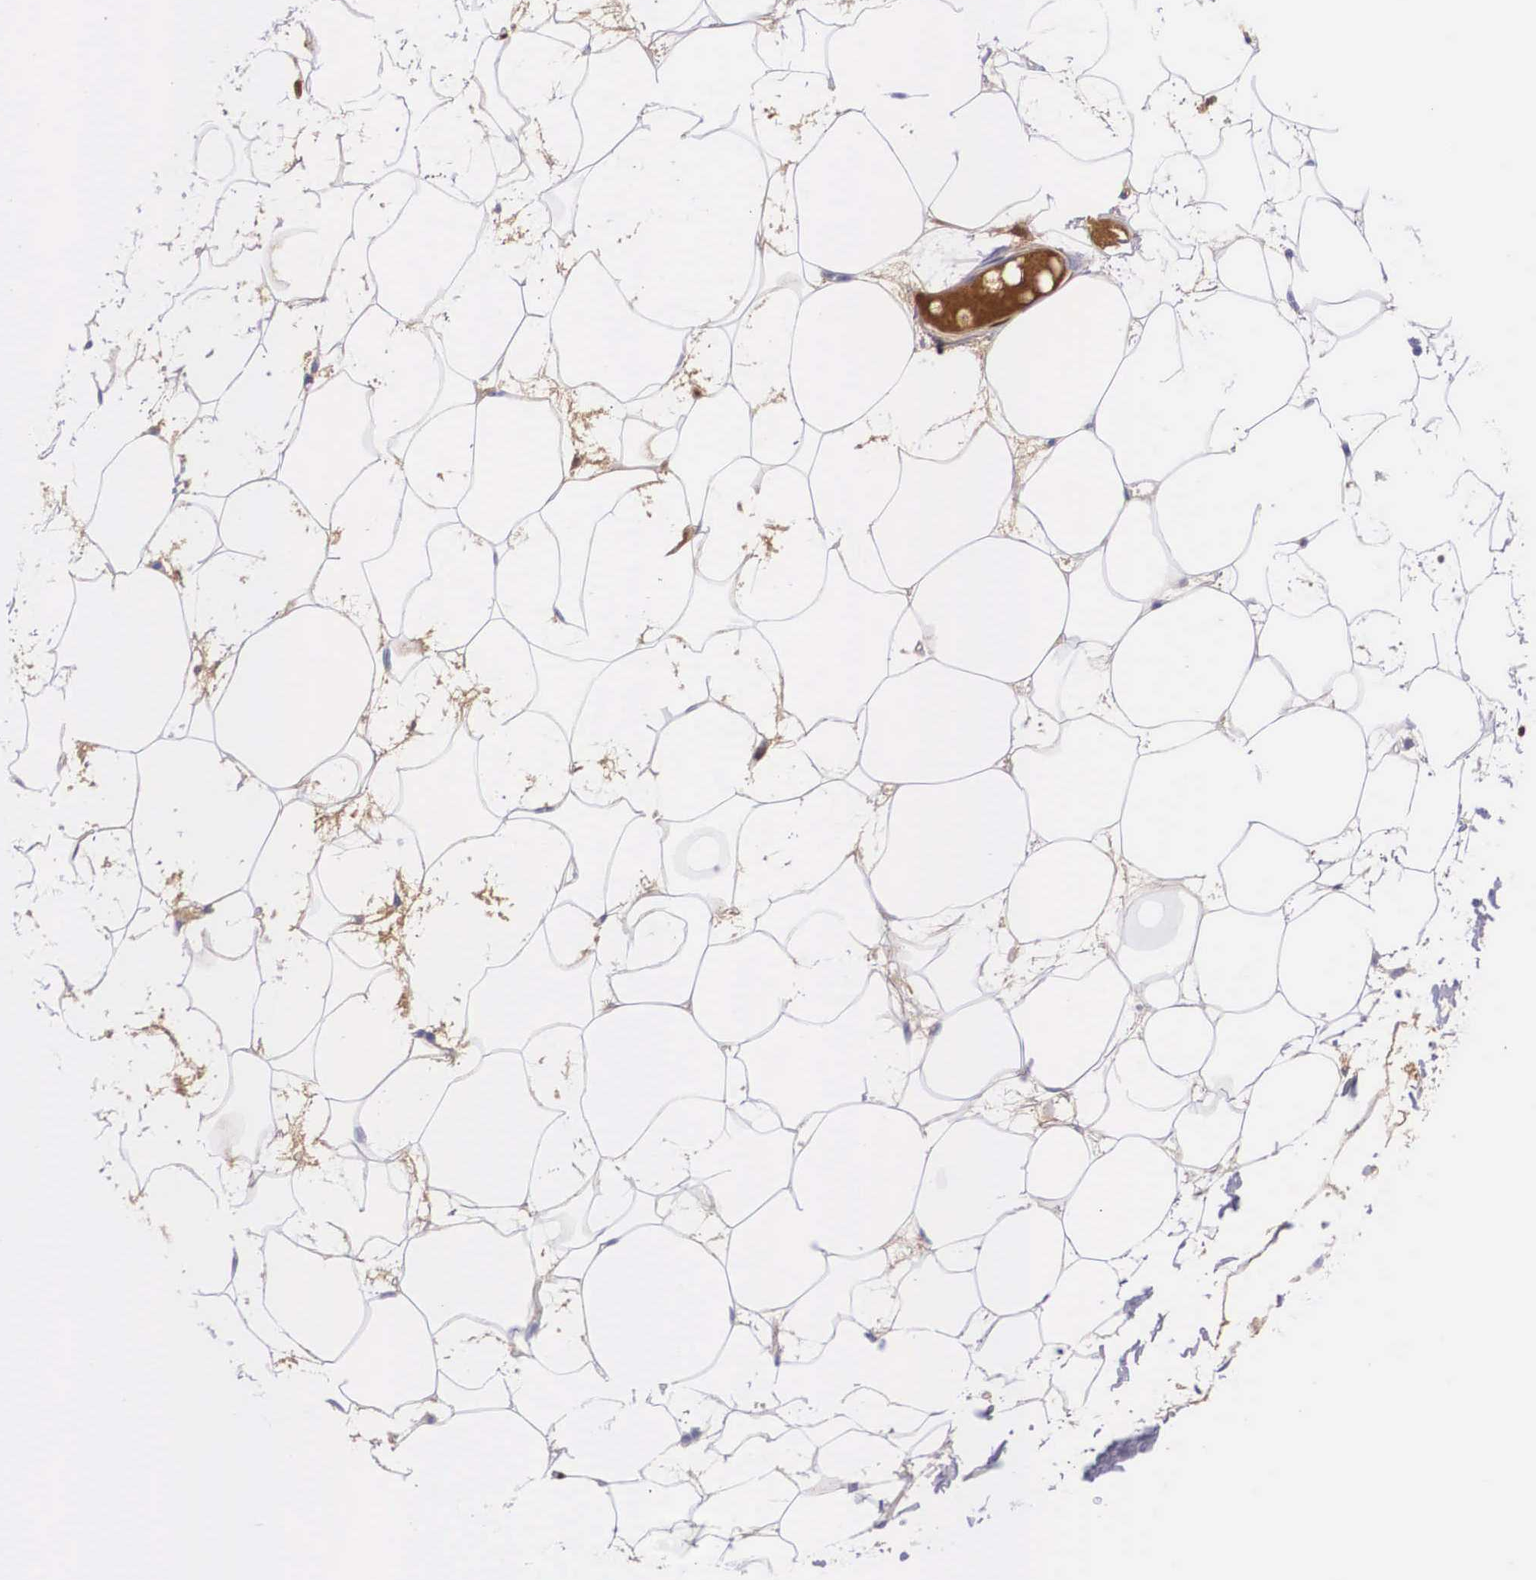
{"staining": {"intensity": "negative", "quantity": "none", "location": "none"}, "tissue": "adipose tissue", "cell_type": "Adipocytes", "image_type": "normal", "snomed": [{"axis": "morphology", "description": "Normal tissue, NOS"}, {"axis": "topography", "description": "Breast"}], "caption": "DAB (3,3'-diaminobenzidine) immunohistochemical staining of benign human adipose tissue displays no significant positivity in adipocytes.", "gene": "PLG", "patient": {"sex": "female", "age": 44}}